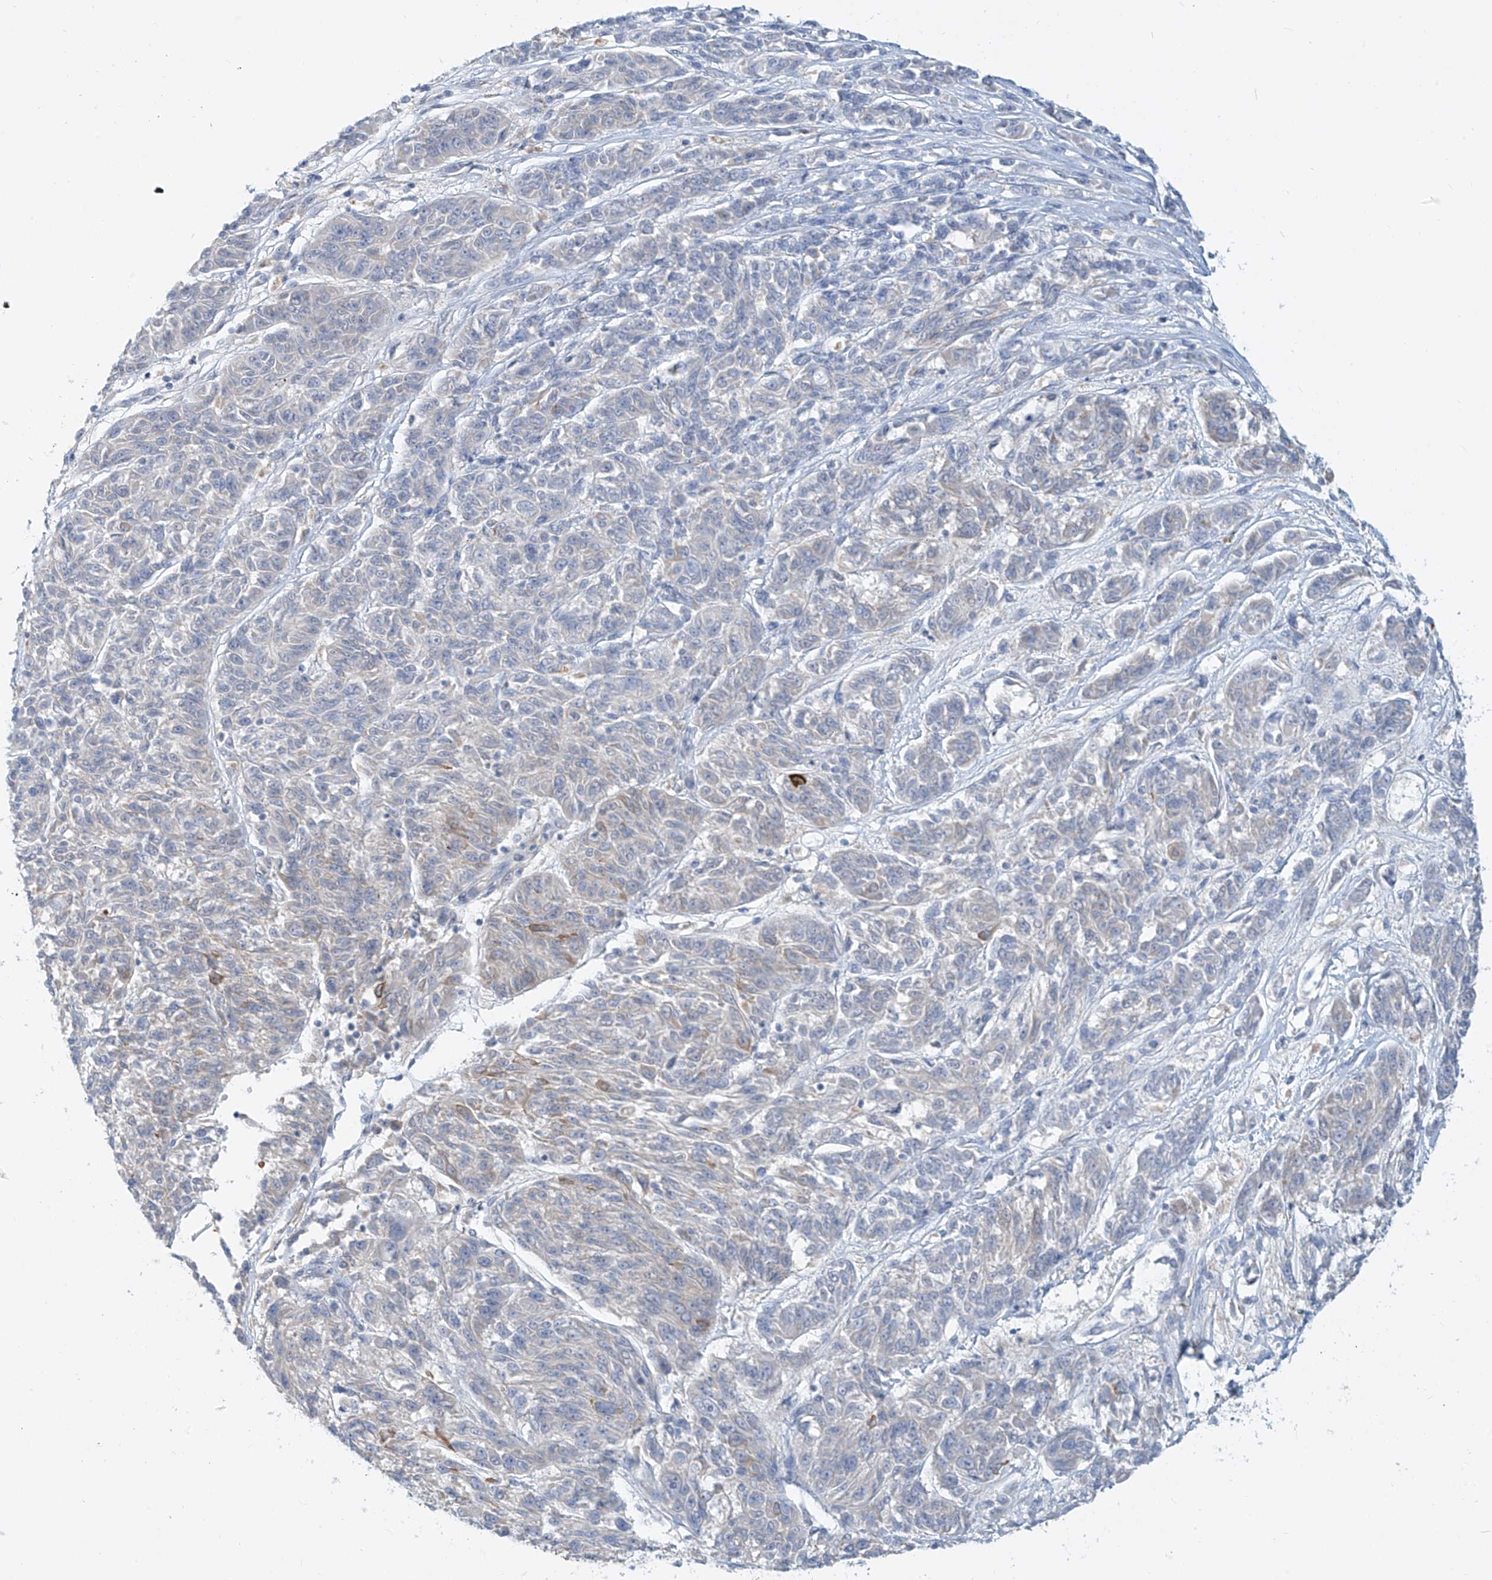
{"staining": {"intensity": "negative", "quantity": "none", "location": "none"}, "tissue": "melanoma", "cell_type": "Tumor cells", "image_type": "cancer", "snomed": [{"axis": "morphology", "description": "Malignant melanoma, NOS"}, {"axis": "topography", "description": "Skin"}], "caption": "The immunohistochemistry (IHC) histopathology image has no significant staining in tumor cells of malignant melanoma tissue.", "gene": "DGKQ", "patient": {"sex": "male", "age": 53}}